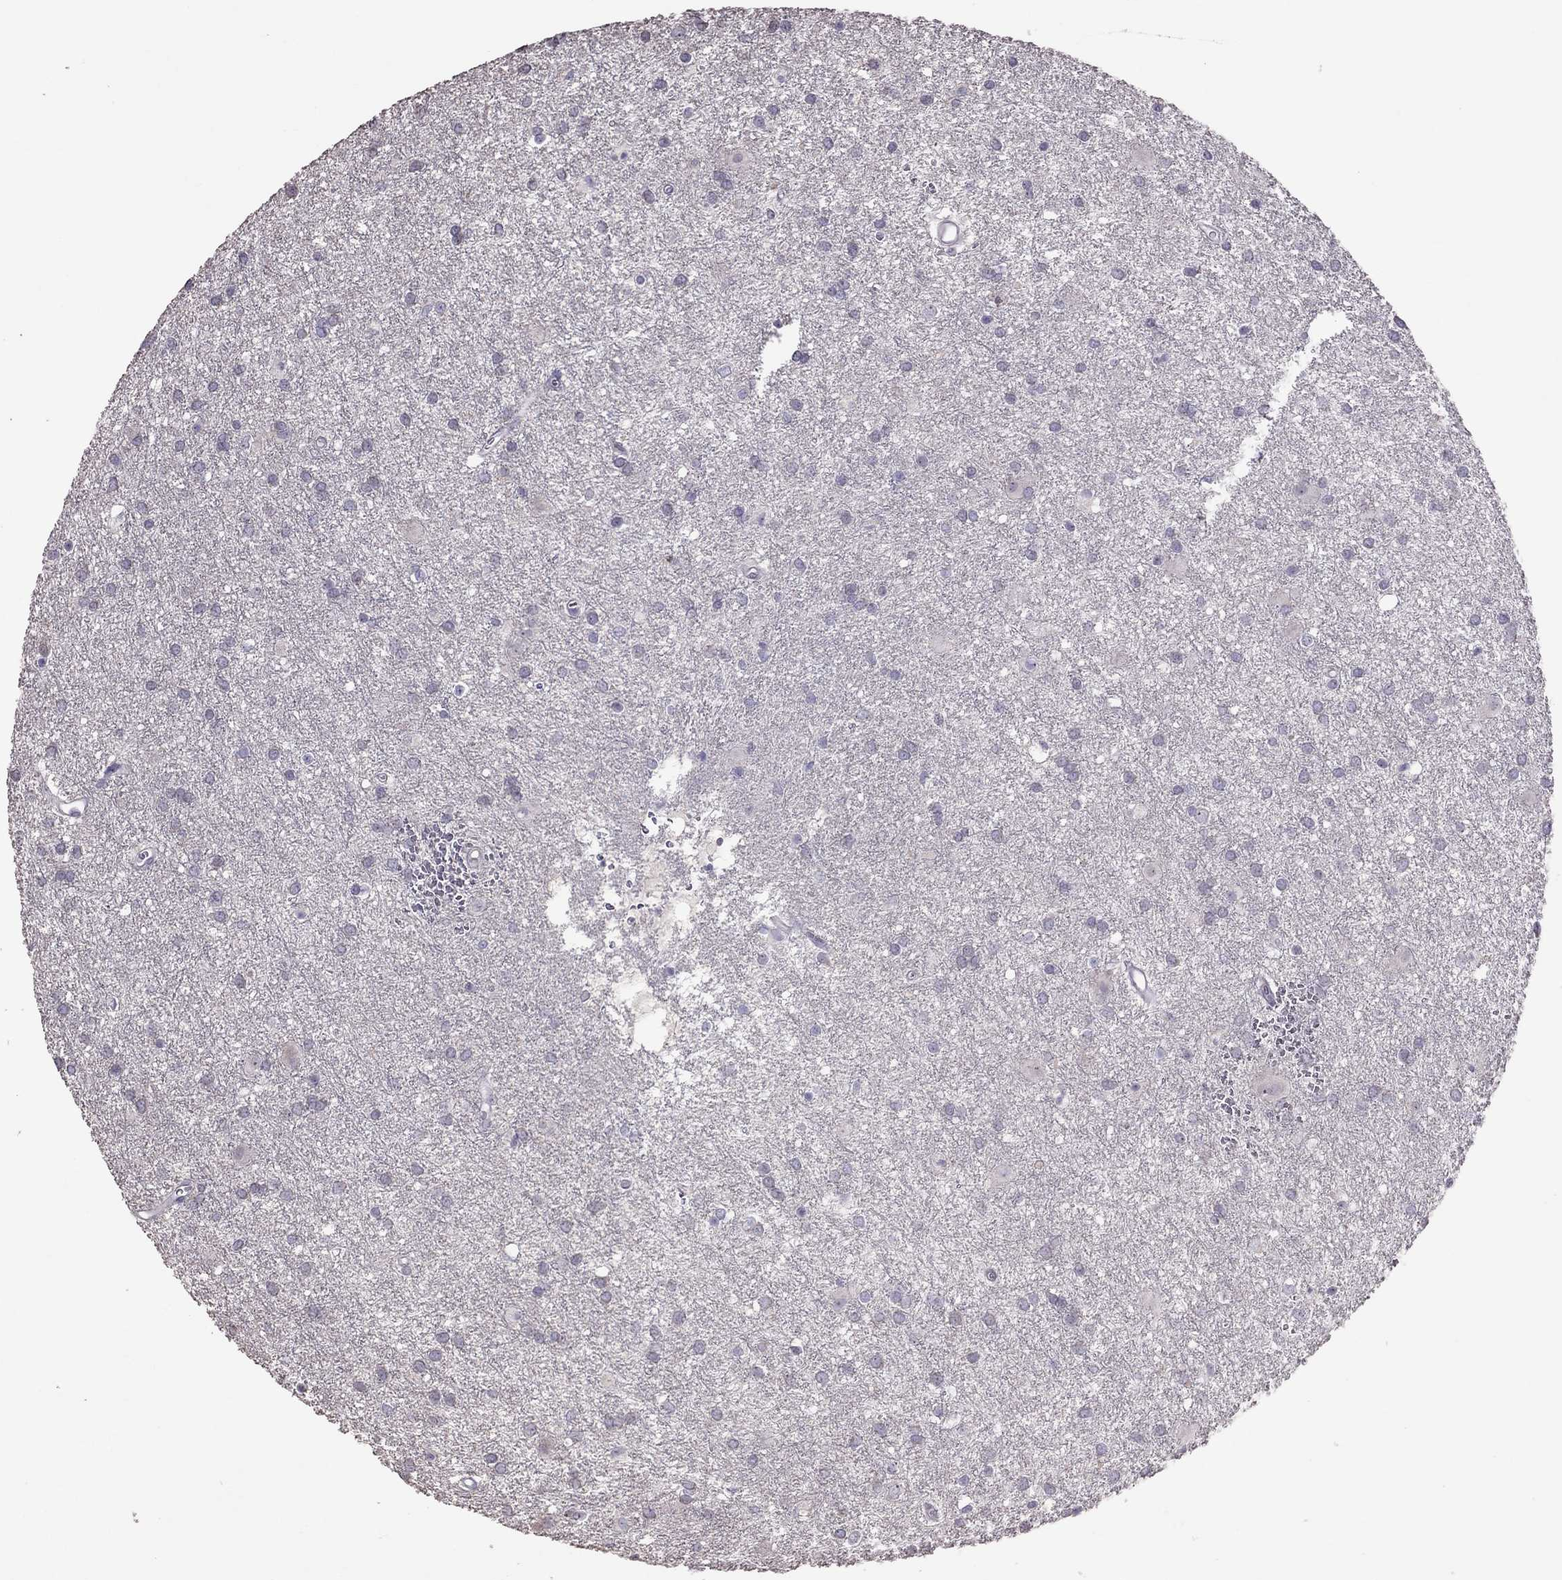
{"staining": {"intensity": "negative", "quantity": "none", "location": "none"}, "tissue": "glioma", "cell_type": "Tumor cells", "image_type": "cancer", "snomed": [{"axis": "morphology", "description": "Glioma, malignant, Low grade"}, {"axis": "topography", "description": "Brain"}], "caption": "High magnification brightfield microscopy of glioma stained with DAB (3,3'-diaminobenzidine) (brown) and counterstained with hematoxylin (blue): tumor cells show no significant staining.", "gene": "LRRC46", "patient": {"sex": "male", "age": 58}}